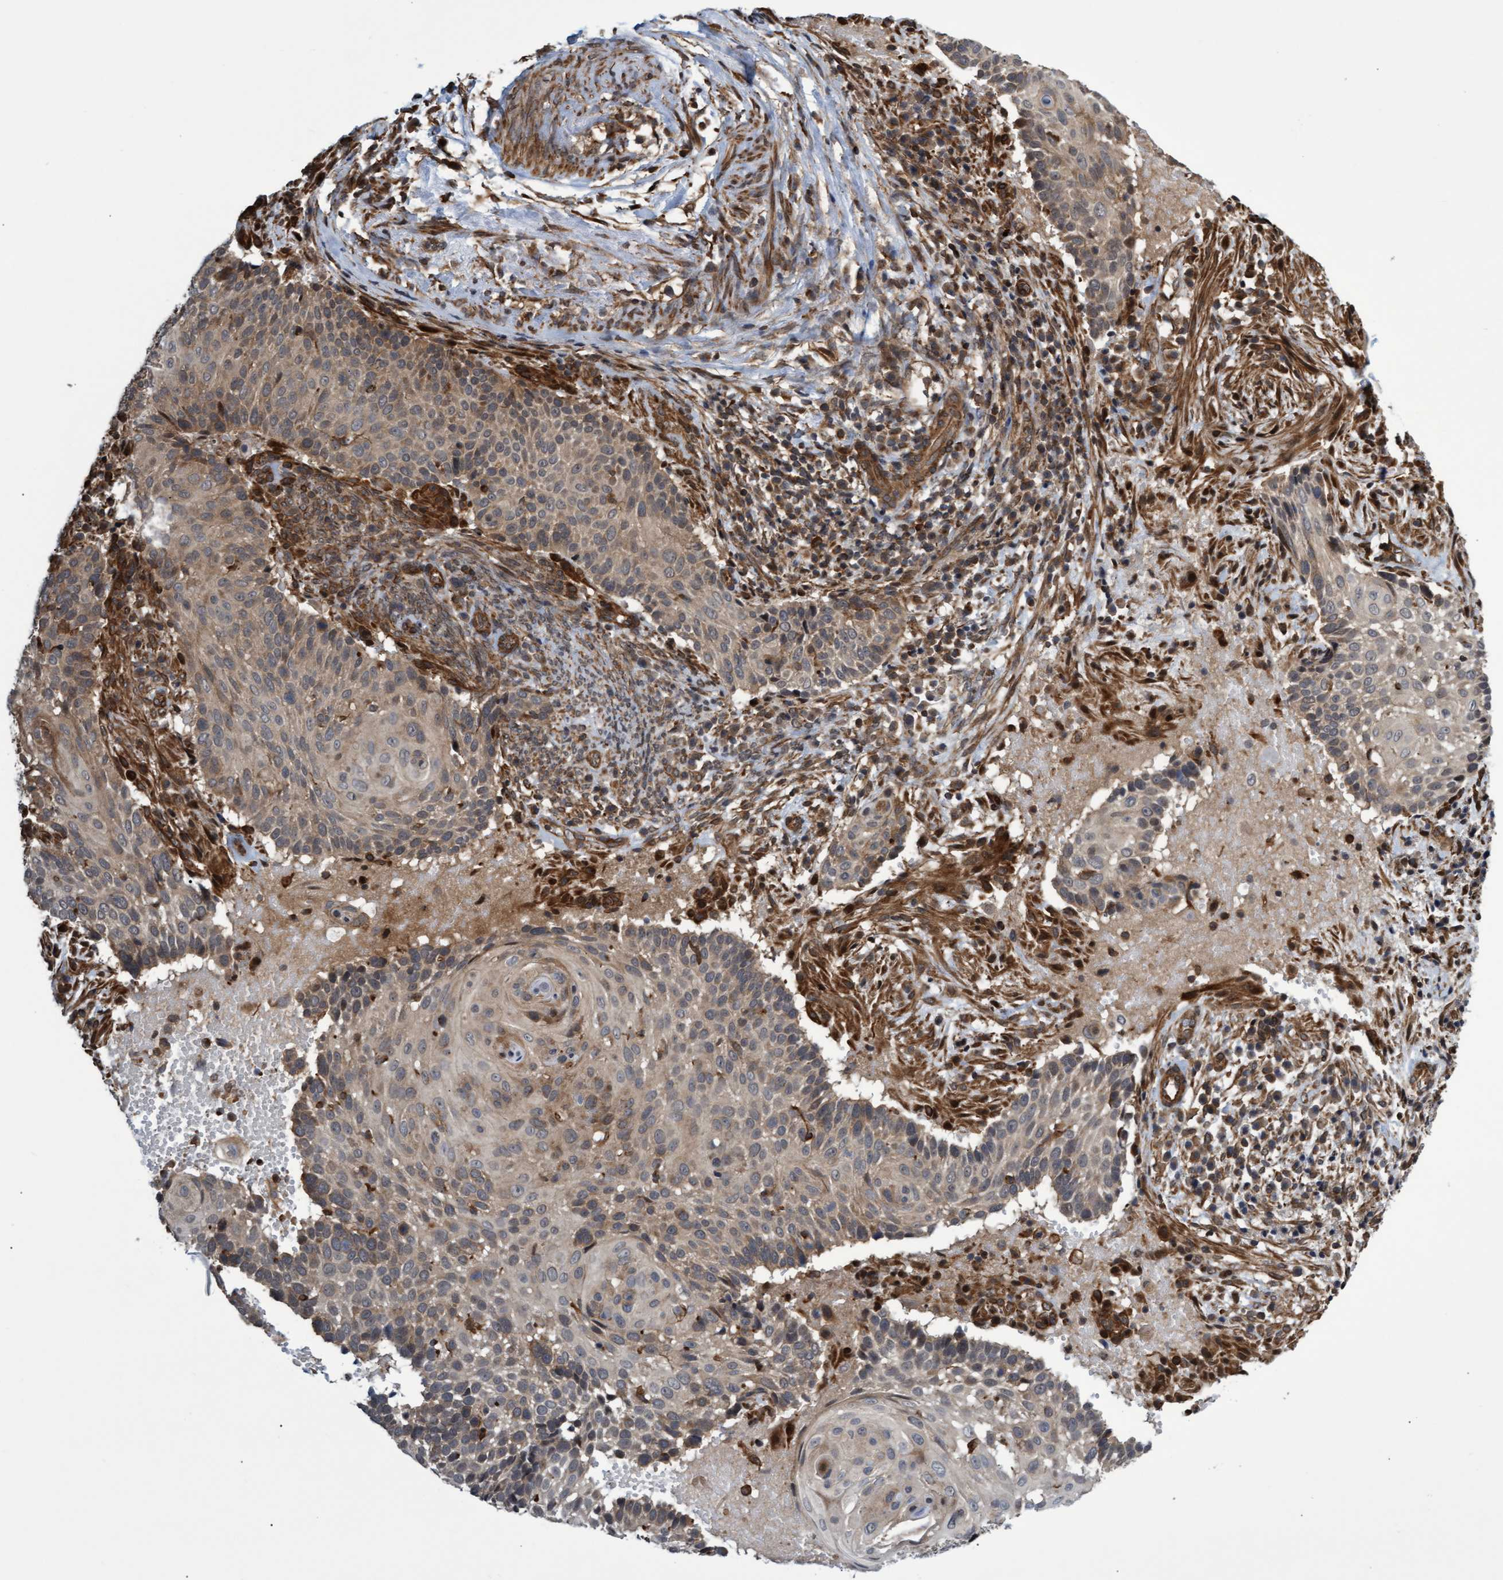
{"staining": {"intensity": "weak", "quantity": ">75%", "location": "cytoplasmic/membranous"}, "tissue": "cervical cancer", "cell_type": "Tumor cells", "image_type": "cancer", "snomed": [{"axis": "morphology", "description": "Squamous cell carcinoma, NOS"}, {"axis": "topography", "description": "Cervix"}], "caption": "The micrograph reveals a brown stain indicating the presence of a protein in the cytoplasmic/membranous of tumor cells in cervical cancer (squamous cell carcinoma).", "gene": "TNFRSF10B", "patient": {"sex": "female", "age": 74}}